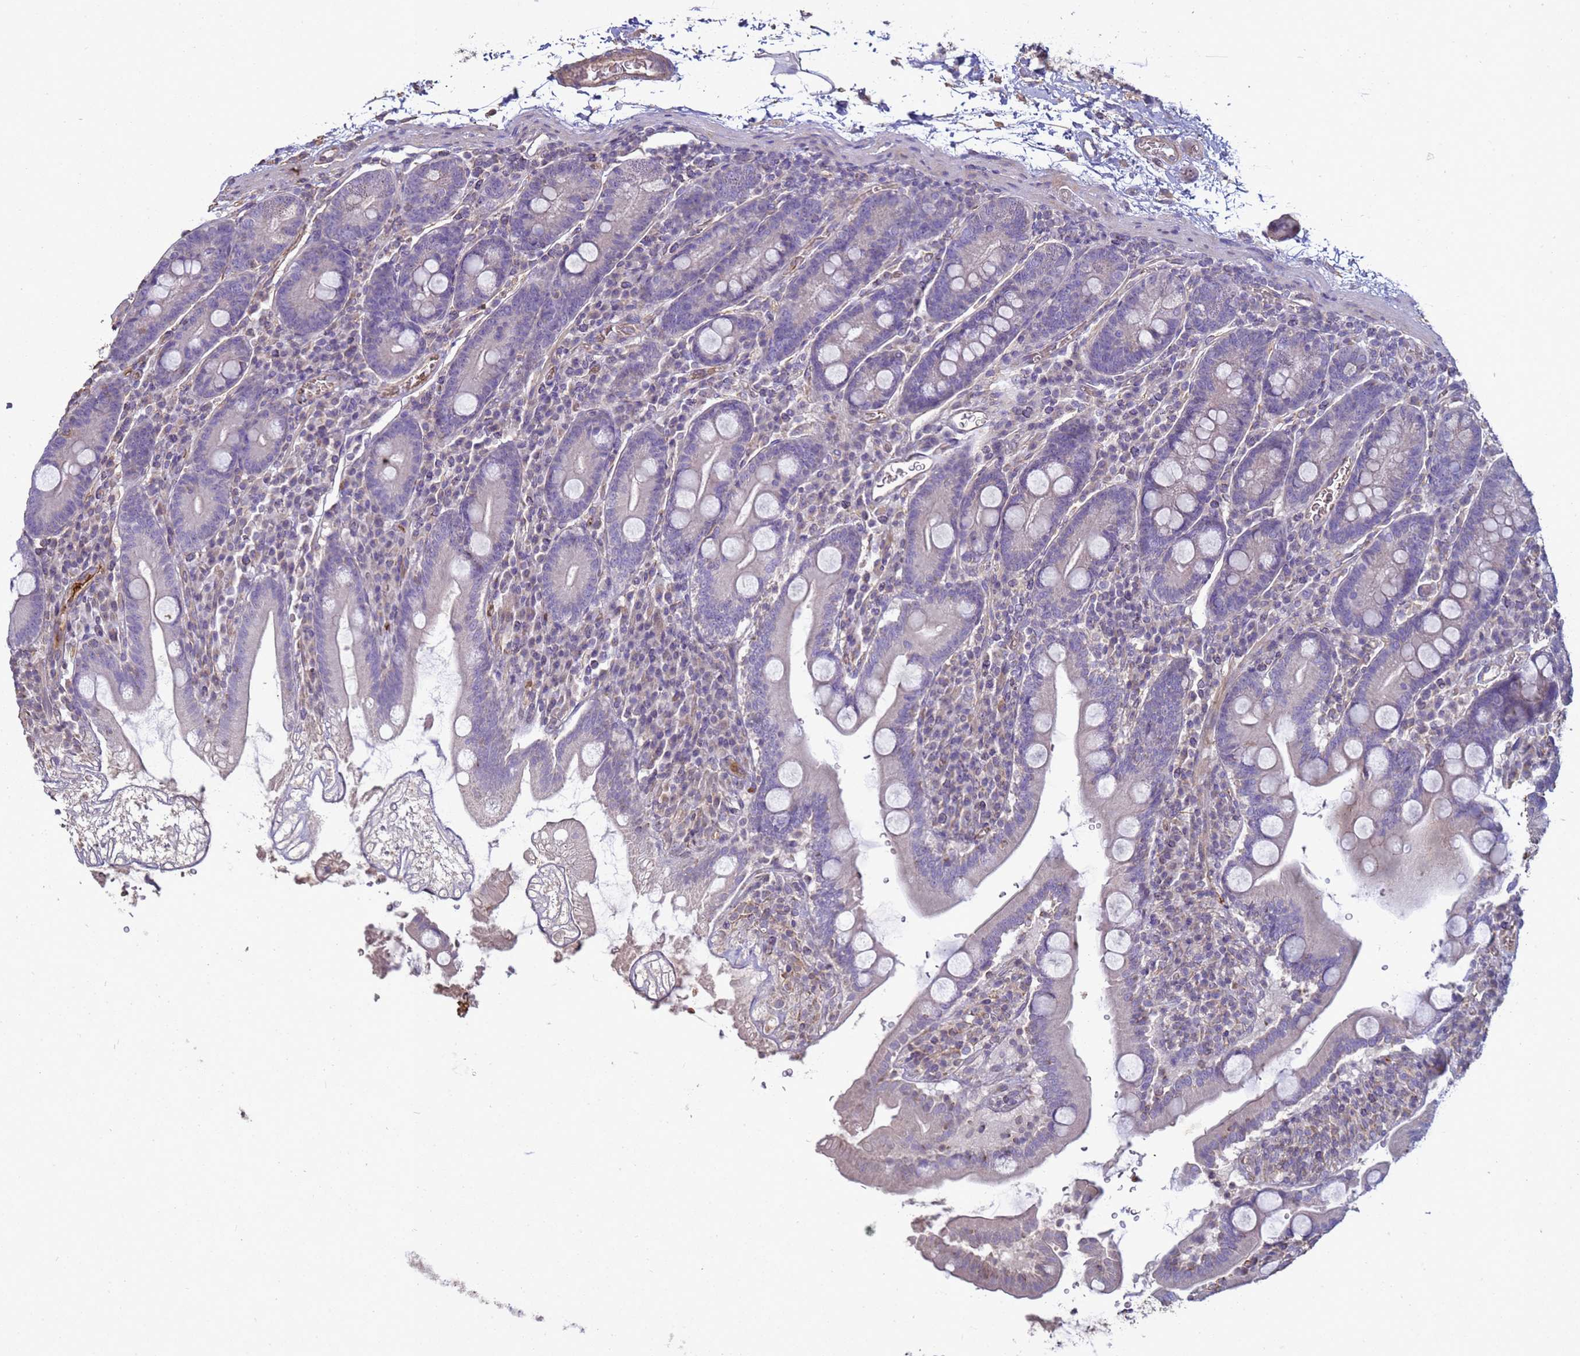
{"staining": {"intensity": "negative", "quantity": "none", "location": "none"}, "tissue": "duodenum", "cell_type": "Glandular cells", "image_type": "normal", "snomed": [{"axis": "morphology", "description": "Normal tissue, NOS"}, {"axis": "topography", "description": "Duodenum"}], "caption": "This is an IHC image of unremarkable human duodenum. There is no staining in glandular cells.", "gene": "SGIP1", "patient": {"sex": "male", "age": 35}}